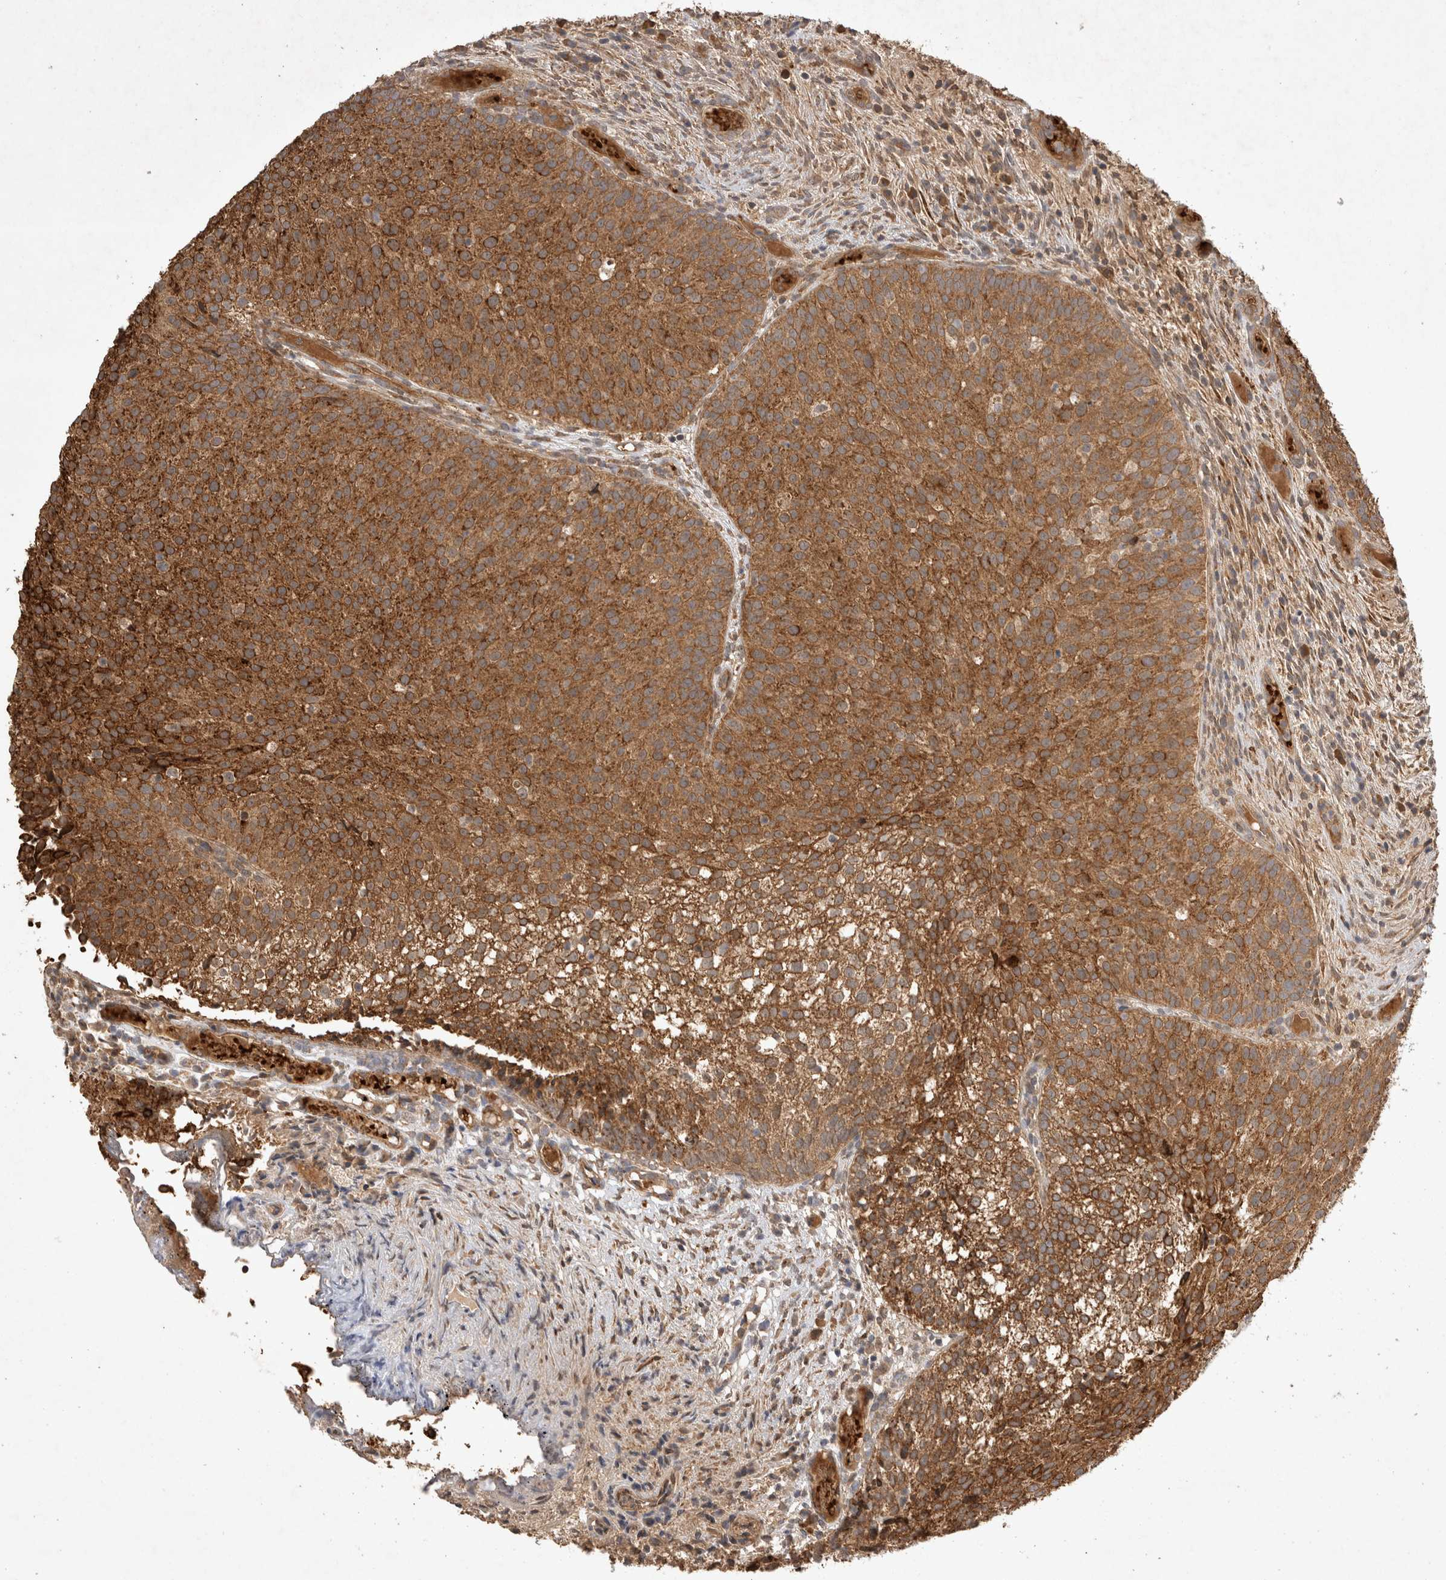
{"staining": {"intensity": "strong", "quantity": ">75%", "location": "cytoplasmic/membranous"}, "tissue": "urothelial cancer", "cell_type": "Tumor cells", "image_type": "cancer", "snomed": [{"axis": "morphology", "description": "Urothelial carcinoma, Low grade"}, {"axis": "topography", "description": "Urinary bladder"}], "caption": "This photomicrograph exhibits urothelial carcinoma (low-grade) stained with IHC to label a protein in brown. The cytoplasmic/membranous of tumor cells show strong positivity for the protein. Nuclei are counter-stained blue.", "gene": "FAM221A", "patient": {"sex": "male", "age": 86}}